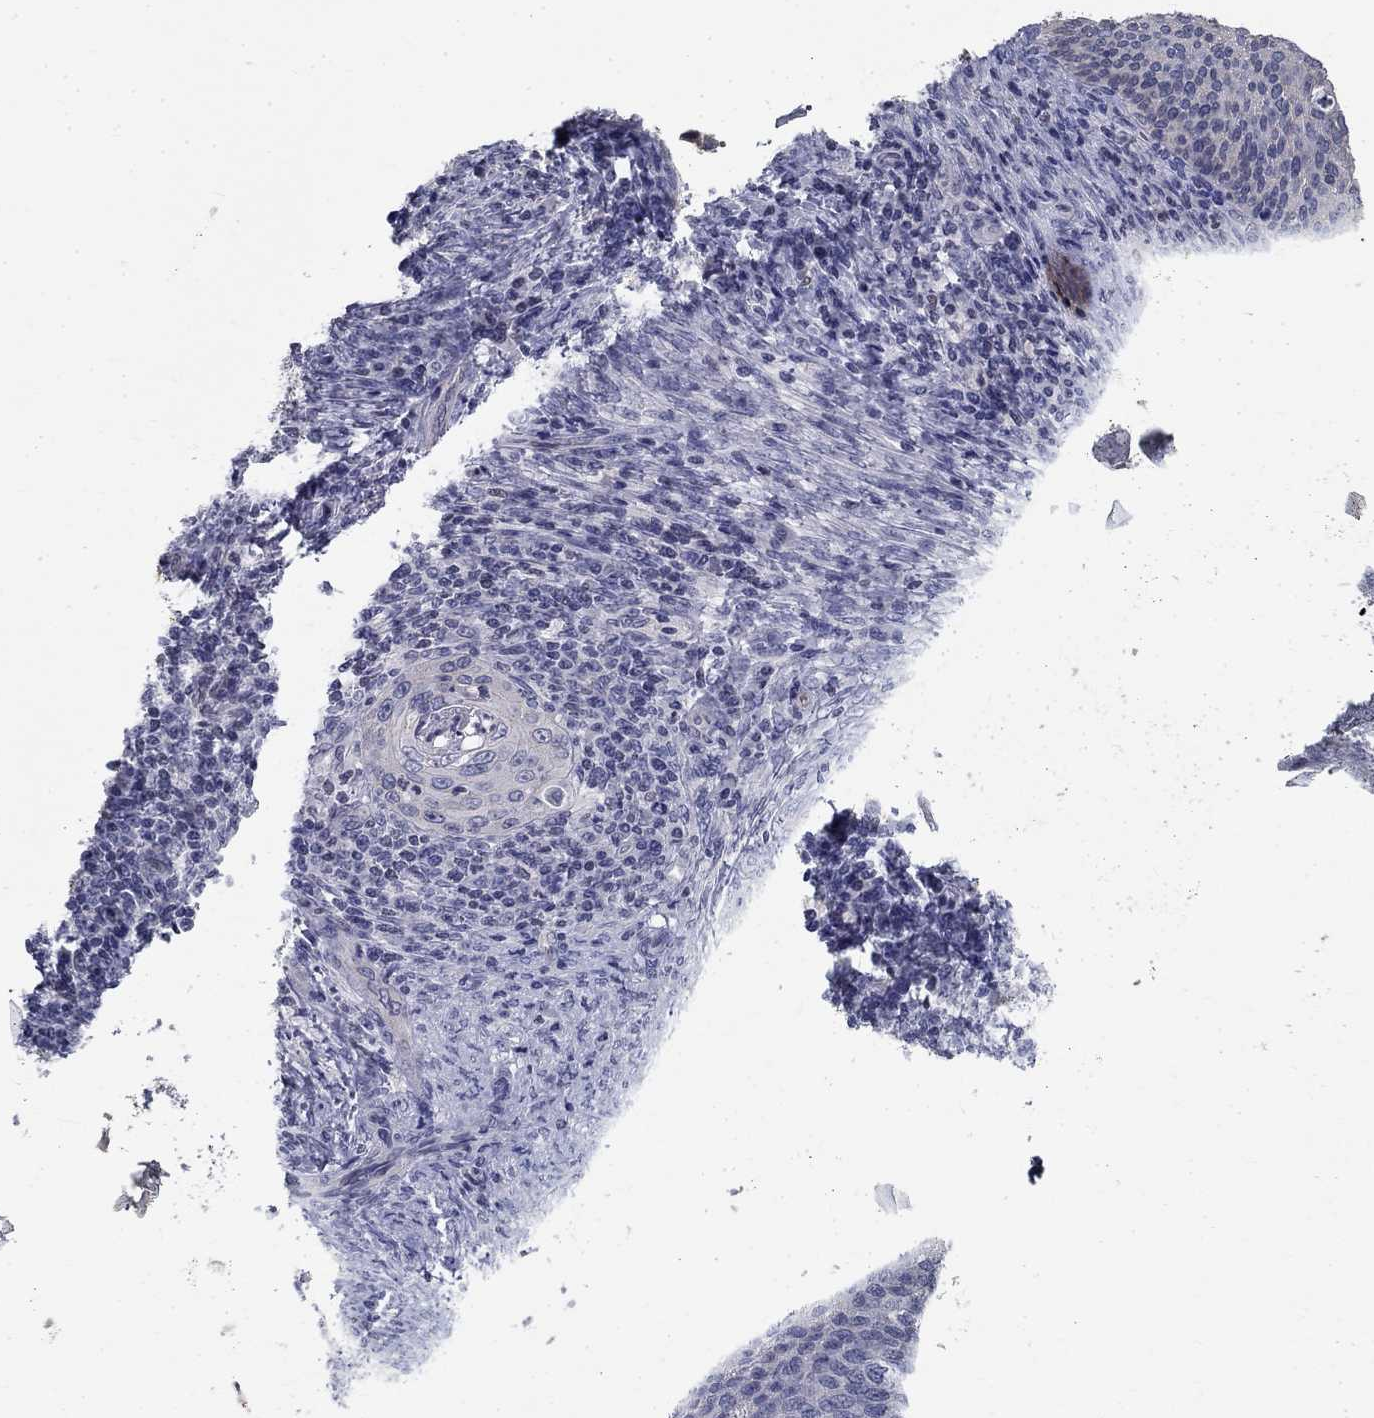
{"staining": {"intensity": "negative", "quantity": "none", "location": "none"}, "tissue": "cervical cancer", "cell_type": "Tumor cells", "image_type": "cancer", "snomed": [{"axis": "morphology", "description": "Squamous cell carcinoma, NOS"}, {"axis": "topography", "description": "Cervix"}], "caption": "Photomicrograph shows no significant protein staining in tumor cells of cervical squamous cell carcinoma.", "gene": "GUCA1A", "patient": {"sex": "female", "age": 52}}